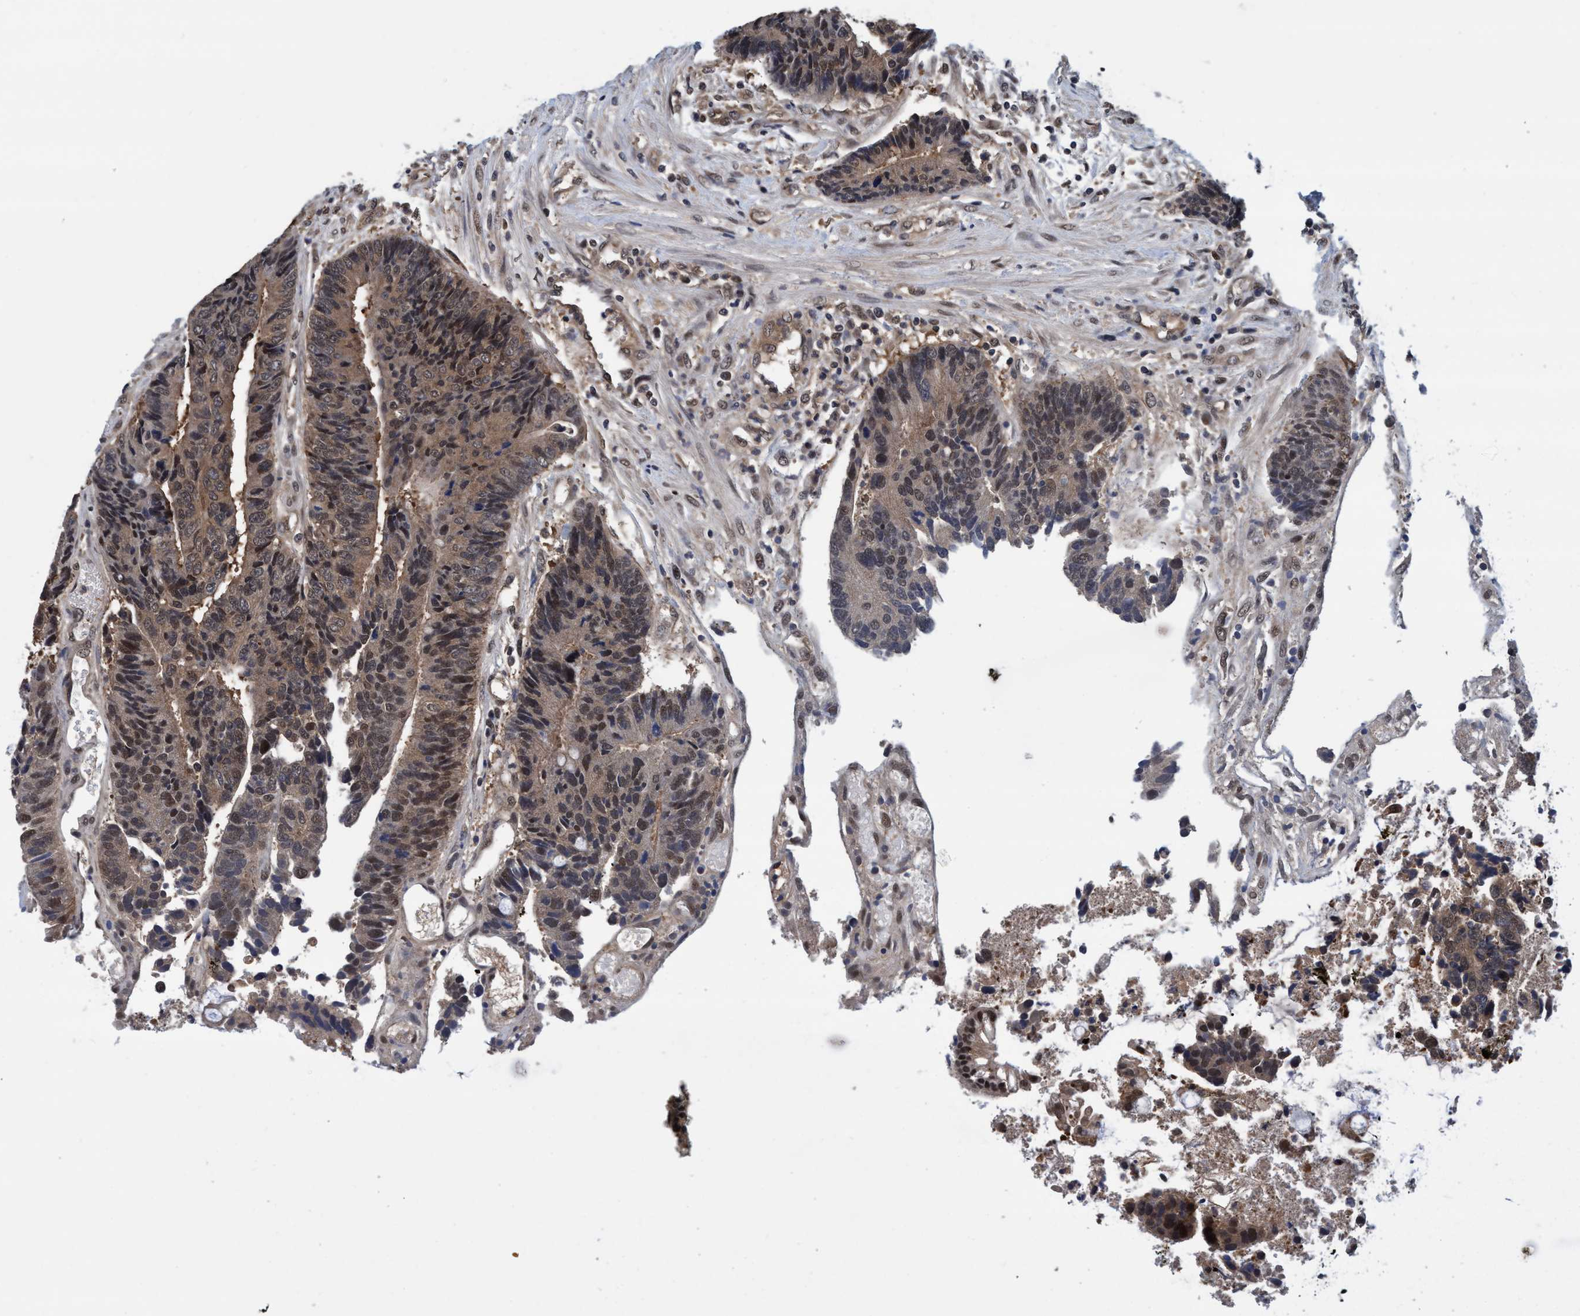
{"staining": {"intensity": "moderate", "quantity": ">75%", "location": "cytoplasmic/membranous,nuclear"}, "tissue": "colorectal cancer", "cell_type": "Tumor cells", "image_type": "cancer", "snomed": [{"axis": "morphology", "description": "Adenocarcinoma, NOS"}, {"axis": "topography", "description": "Rectum"}], "caption": "Immunohistochemical staining of colorectal cancer exhibits moderate cytoplasmic/membranous and nuclear protein expression in about >75% of tumor cells.", "gene": "PSMD12", "patient": {"sex": "male", "age": 84}}